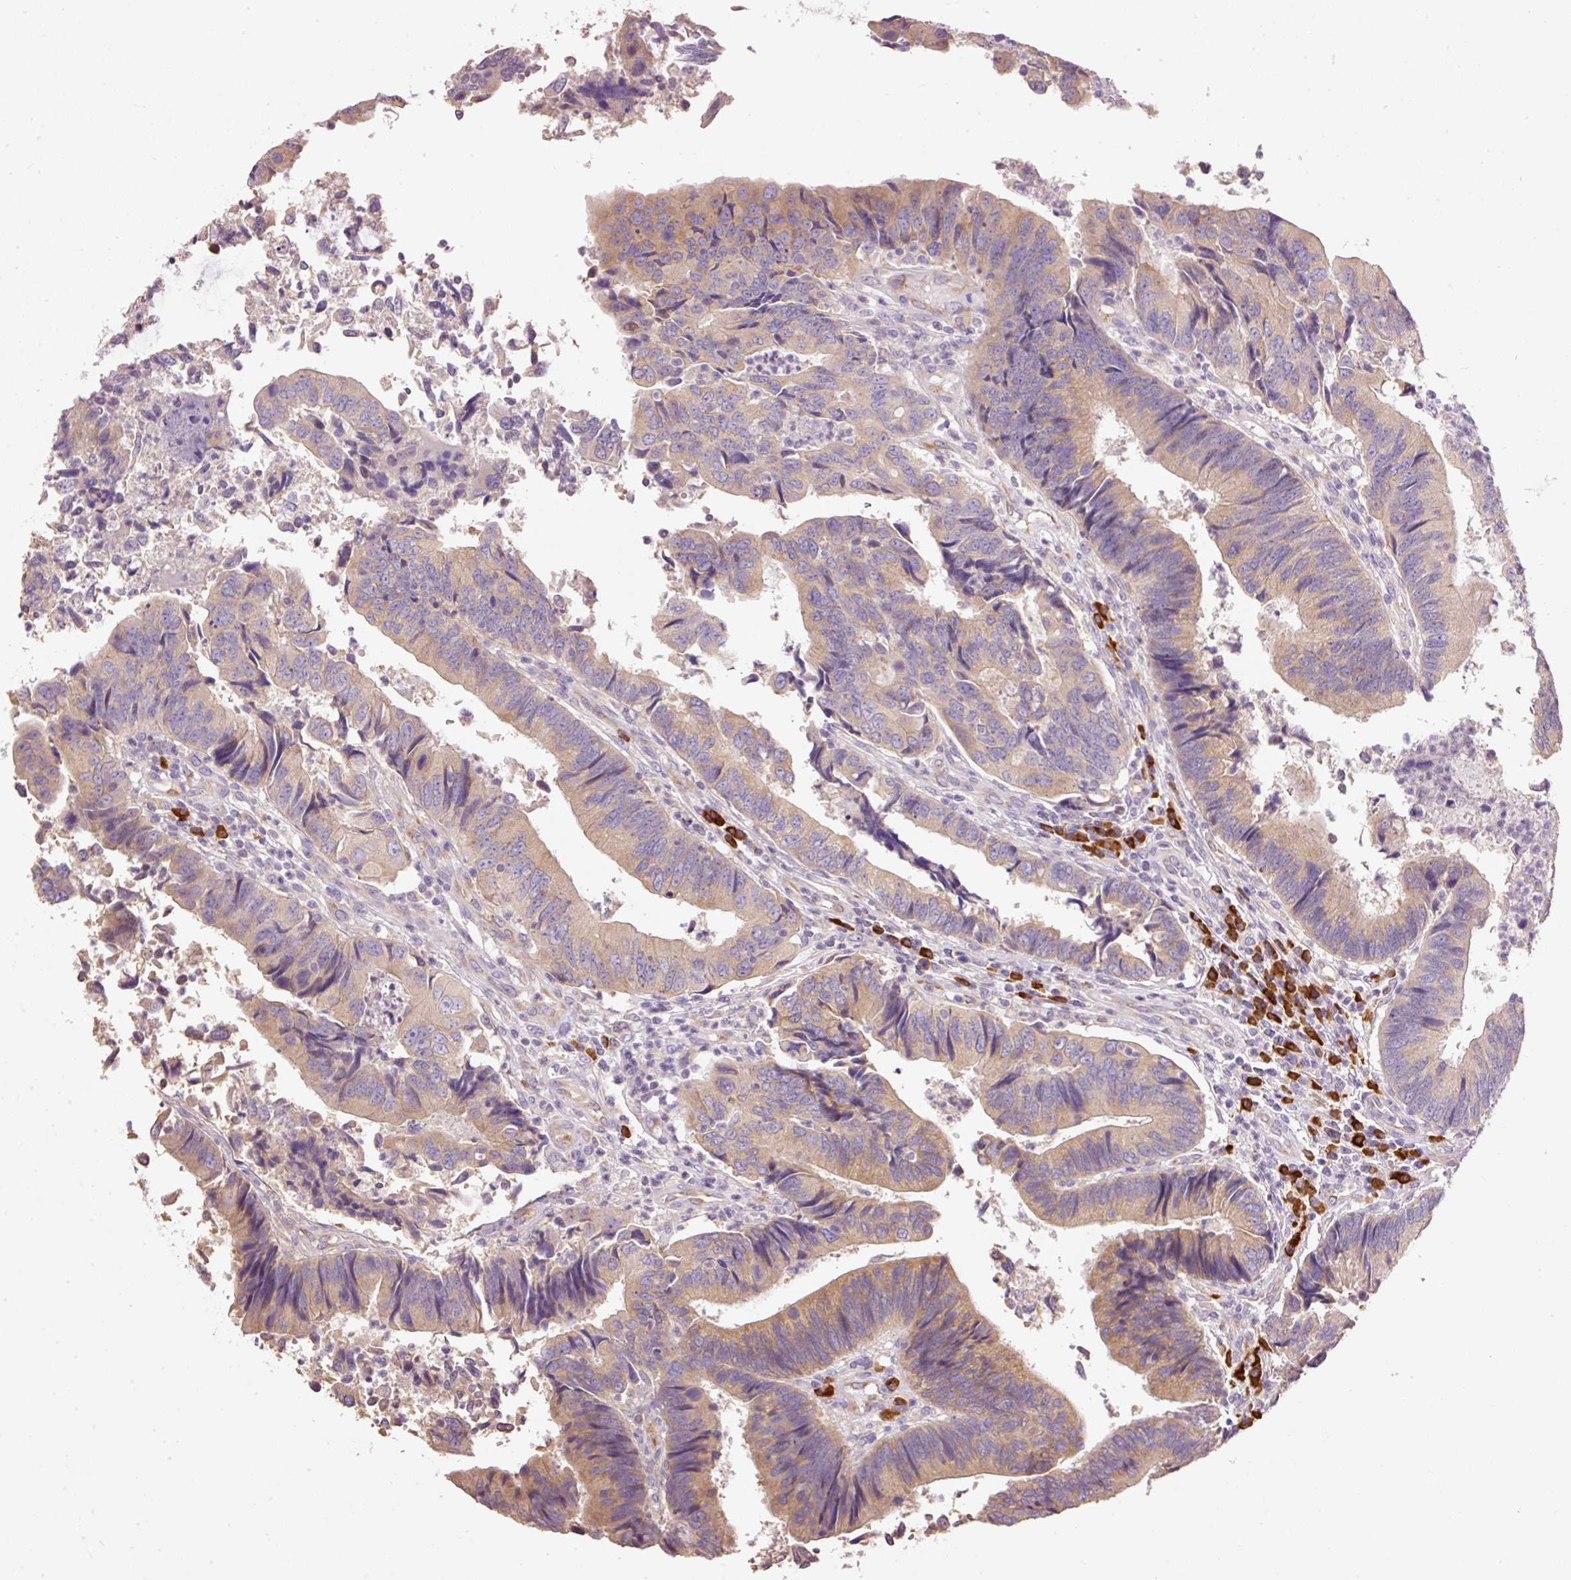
{"staining": {"intensity": "moderate", "quantity": ">75%", "location": "cytoplasmic/membranous"}, "tissue": "colorectal cancer", "cell_type": "Tumor cells", "image_type": "cancer", "snomed": [{"axis": "morphology", "description": "Adenocarcinoma, NOS"}, {"axis": "topography", "description": "Colon"}], "caption": "Colorectal cancer stained with immunohistochemistry displays moderate cytoplasmic/membranous expression in about >75% of tumor cells. The staining was performed using DAB (3,3'-diaminobenzidine) to visualize the protein expression in brown, while the nuclei were stained in blue with hematoxylin (Magnification: 20x).", "gene": "PNPLA5", "patient": {"sex": "female", "age": 67}}